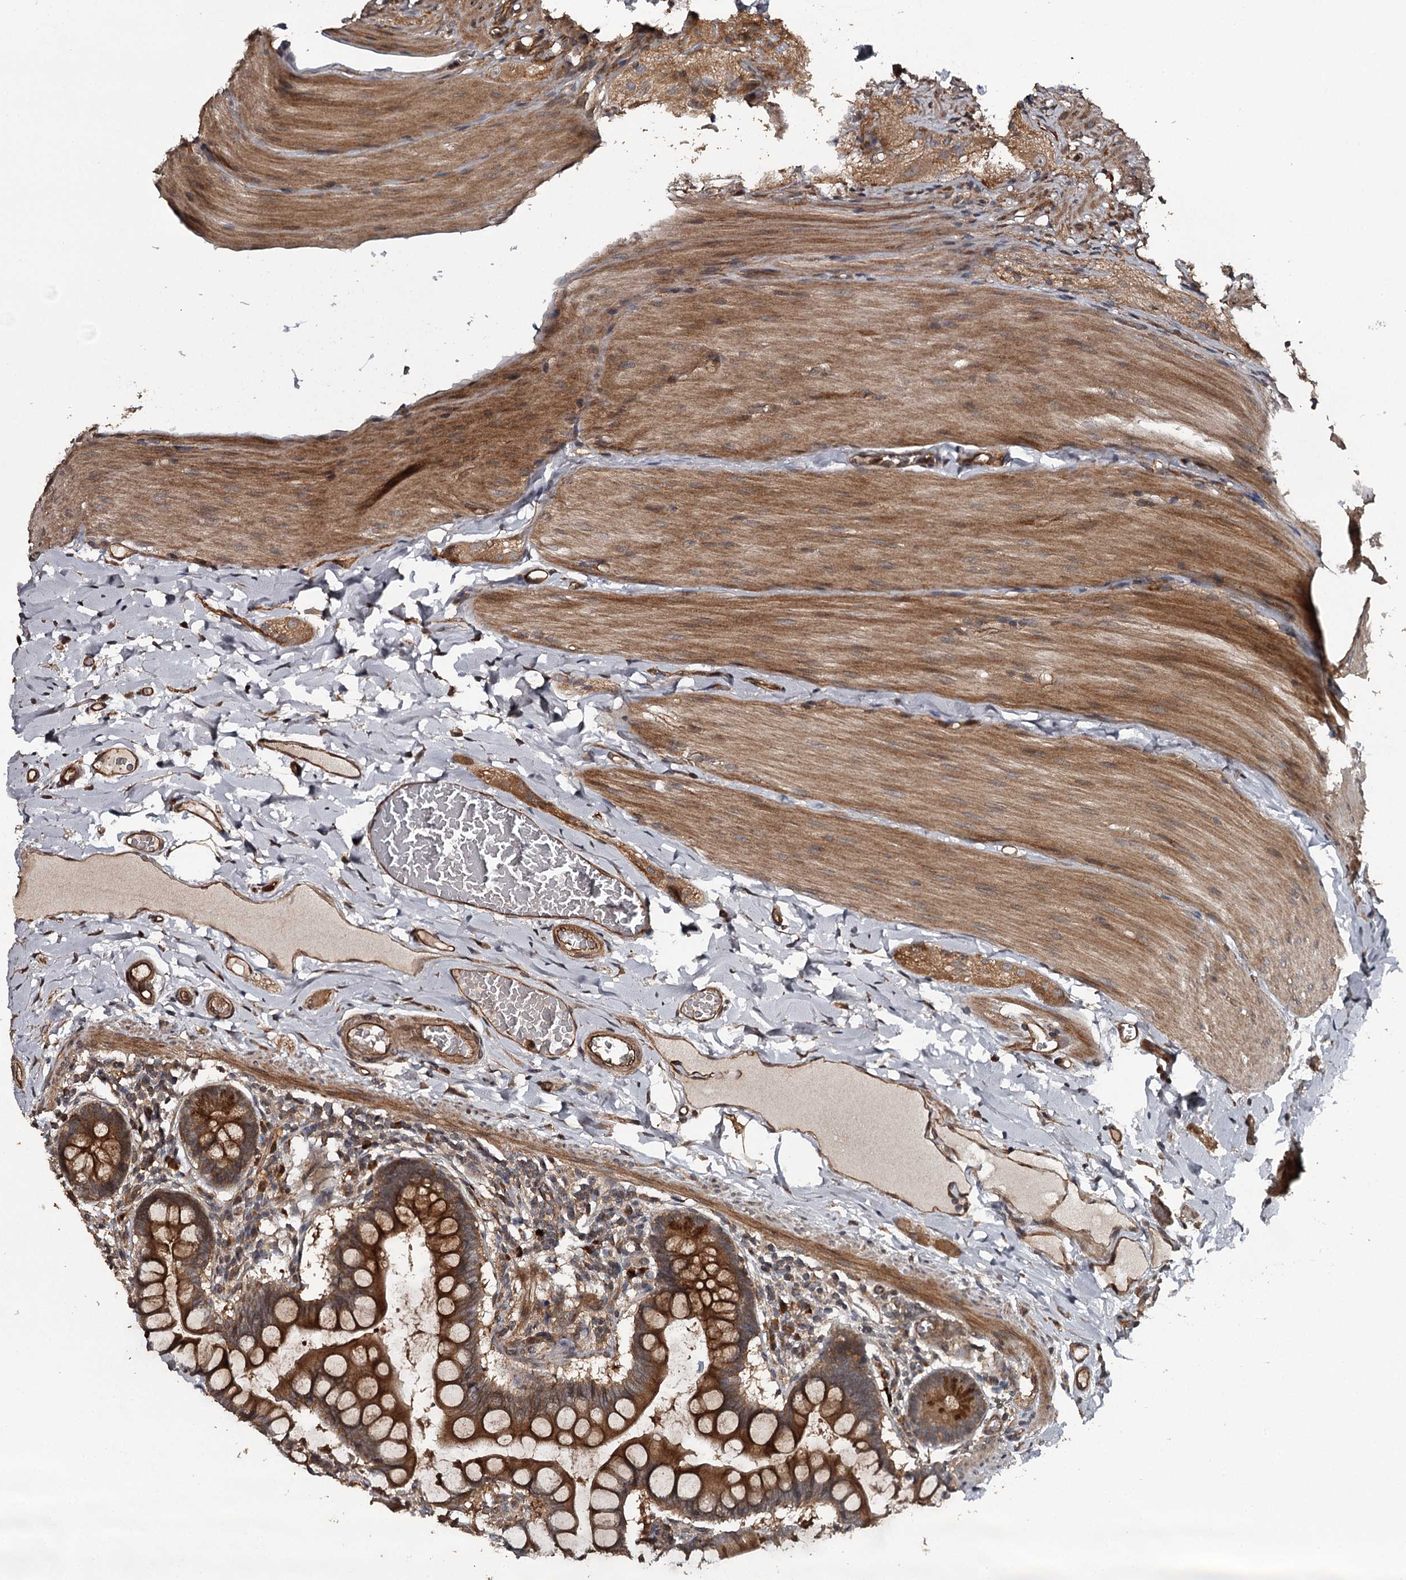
{"staining": {"intensity": "strong", "quantity": ">75%", "location": "cytoplasmic/membranous"}, "tissue": "small intestine", "cell_type": "Glandular cells", "image_type": "normal", "snomed": [{"axis": "morphology", "description": "Normal tissue, NOS"}, {"axis": "topography", "description": "Small intestine"}], "caption": "IHC micrograph of normal small intestine: small intestine stained using immunohistochemistry displays high levels of strong protein expression localized specifically in the cytoplasmic/membranous of glandular cells, appearing as a cytoplasmic/membranous brown color.", "gene": "RAB21", "patient": {"sex": "male", "age": 41}}